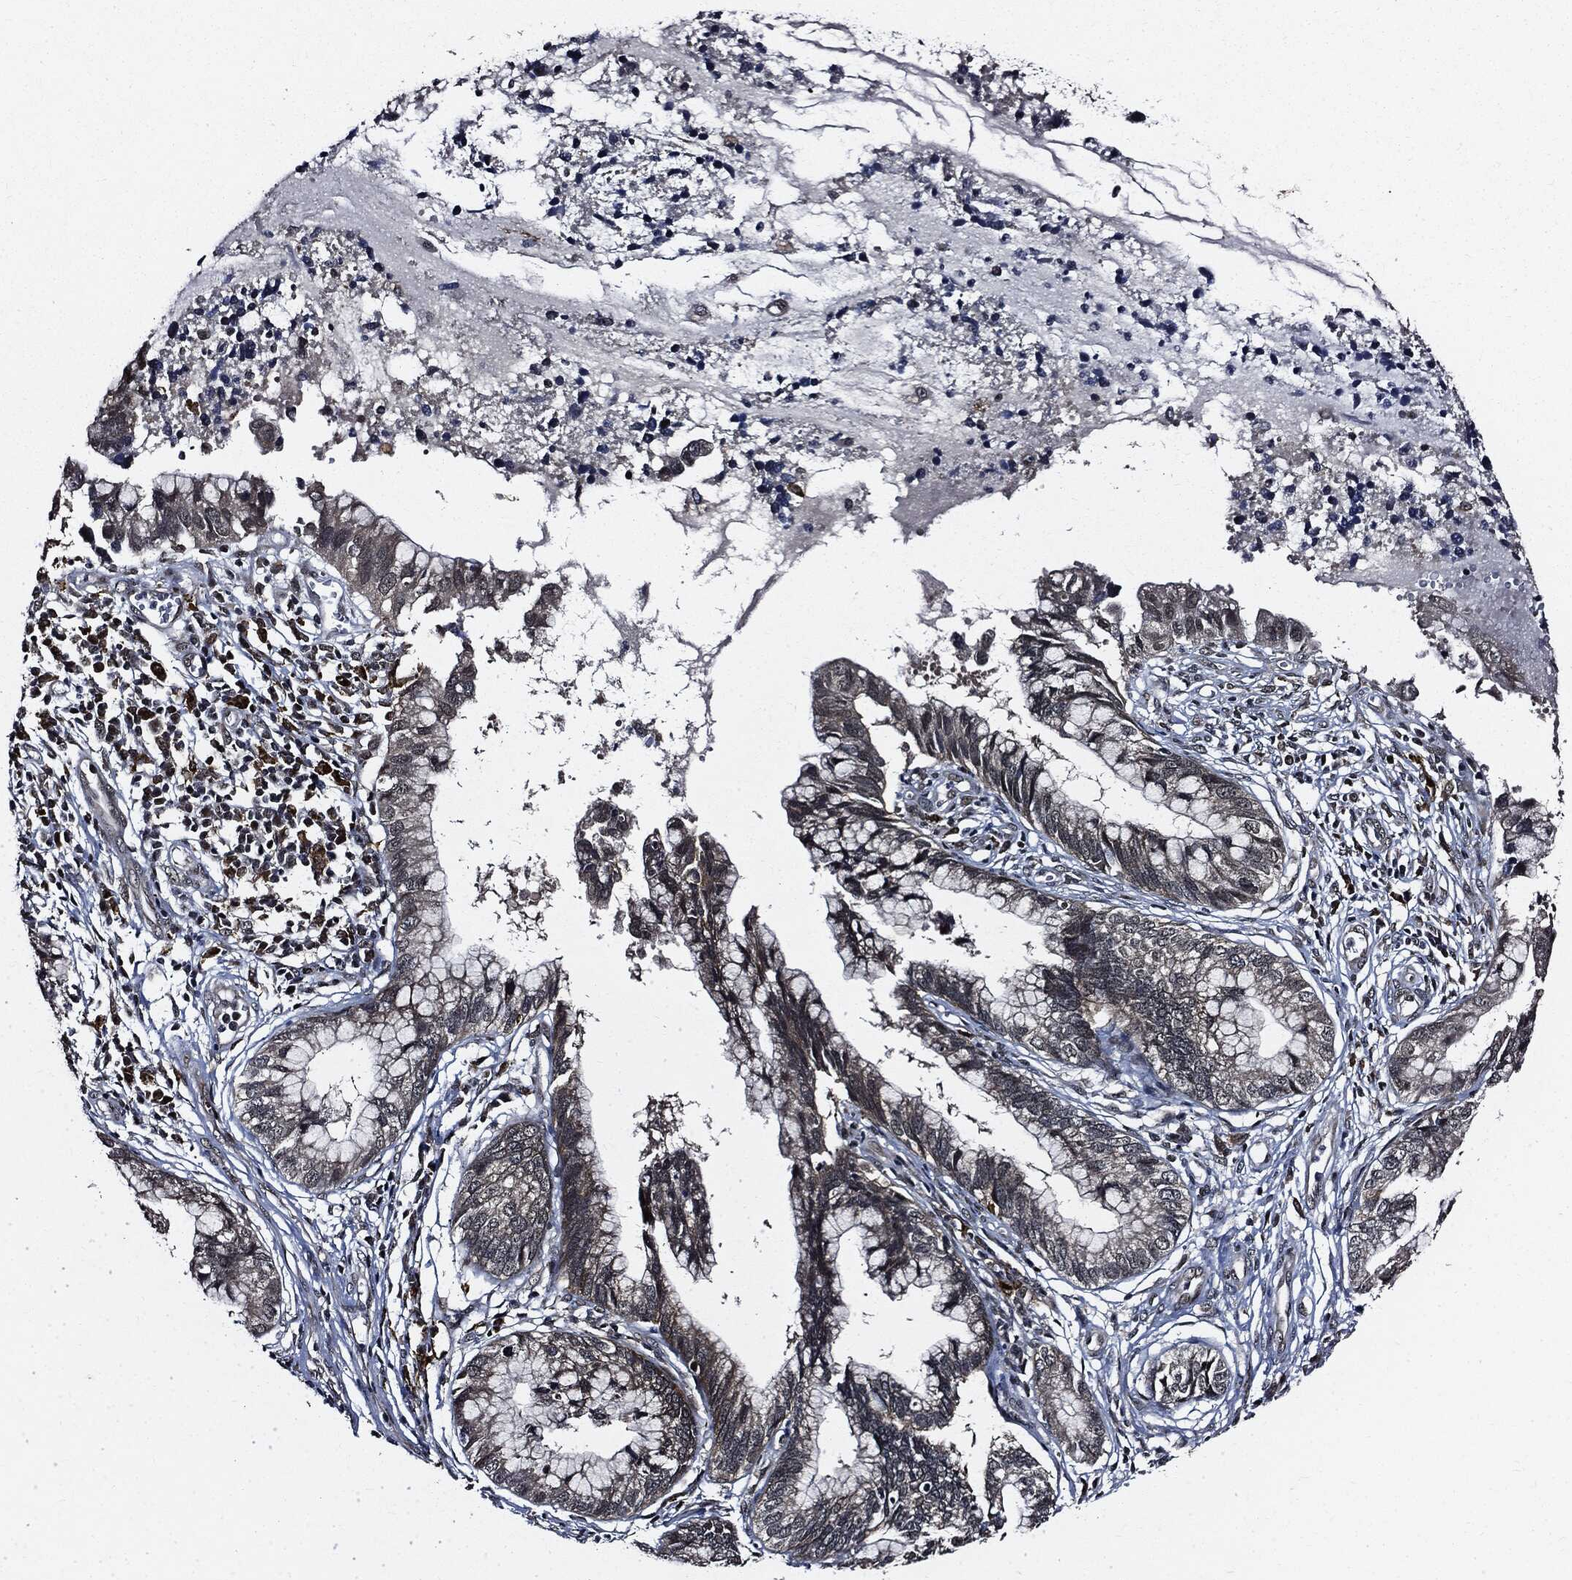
{"staining": {"intensity": "moderate", "quantity": "<25%", "location": "cytoplasmic/membranous"}, "tissue": "cervical cancer", "cell_type": "Tumor cells", "image_type": "cancer", "snomed": [{"axis": "morphology", "description": "Adenocarcinoma, NOS"}, {"axis": "topography", "description": "Cervix"}], "caption": "Moderate cytoplasmic/membranous expression for a protein is present in approximately <25% of tumor cells of adenocarcinoma (cervical) using immunohistochemistry (IHC).", "gene": "SUGT1", "patient": {"sex": "female", "age": 44}}